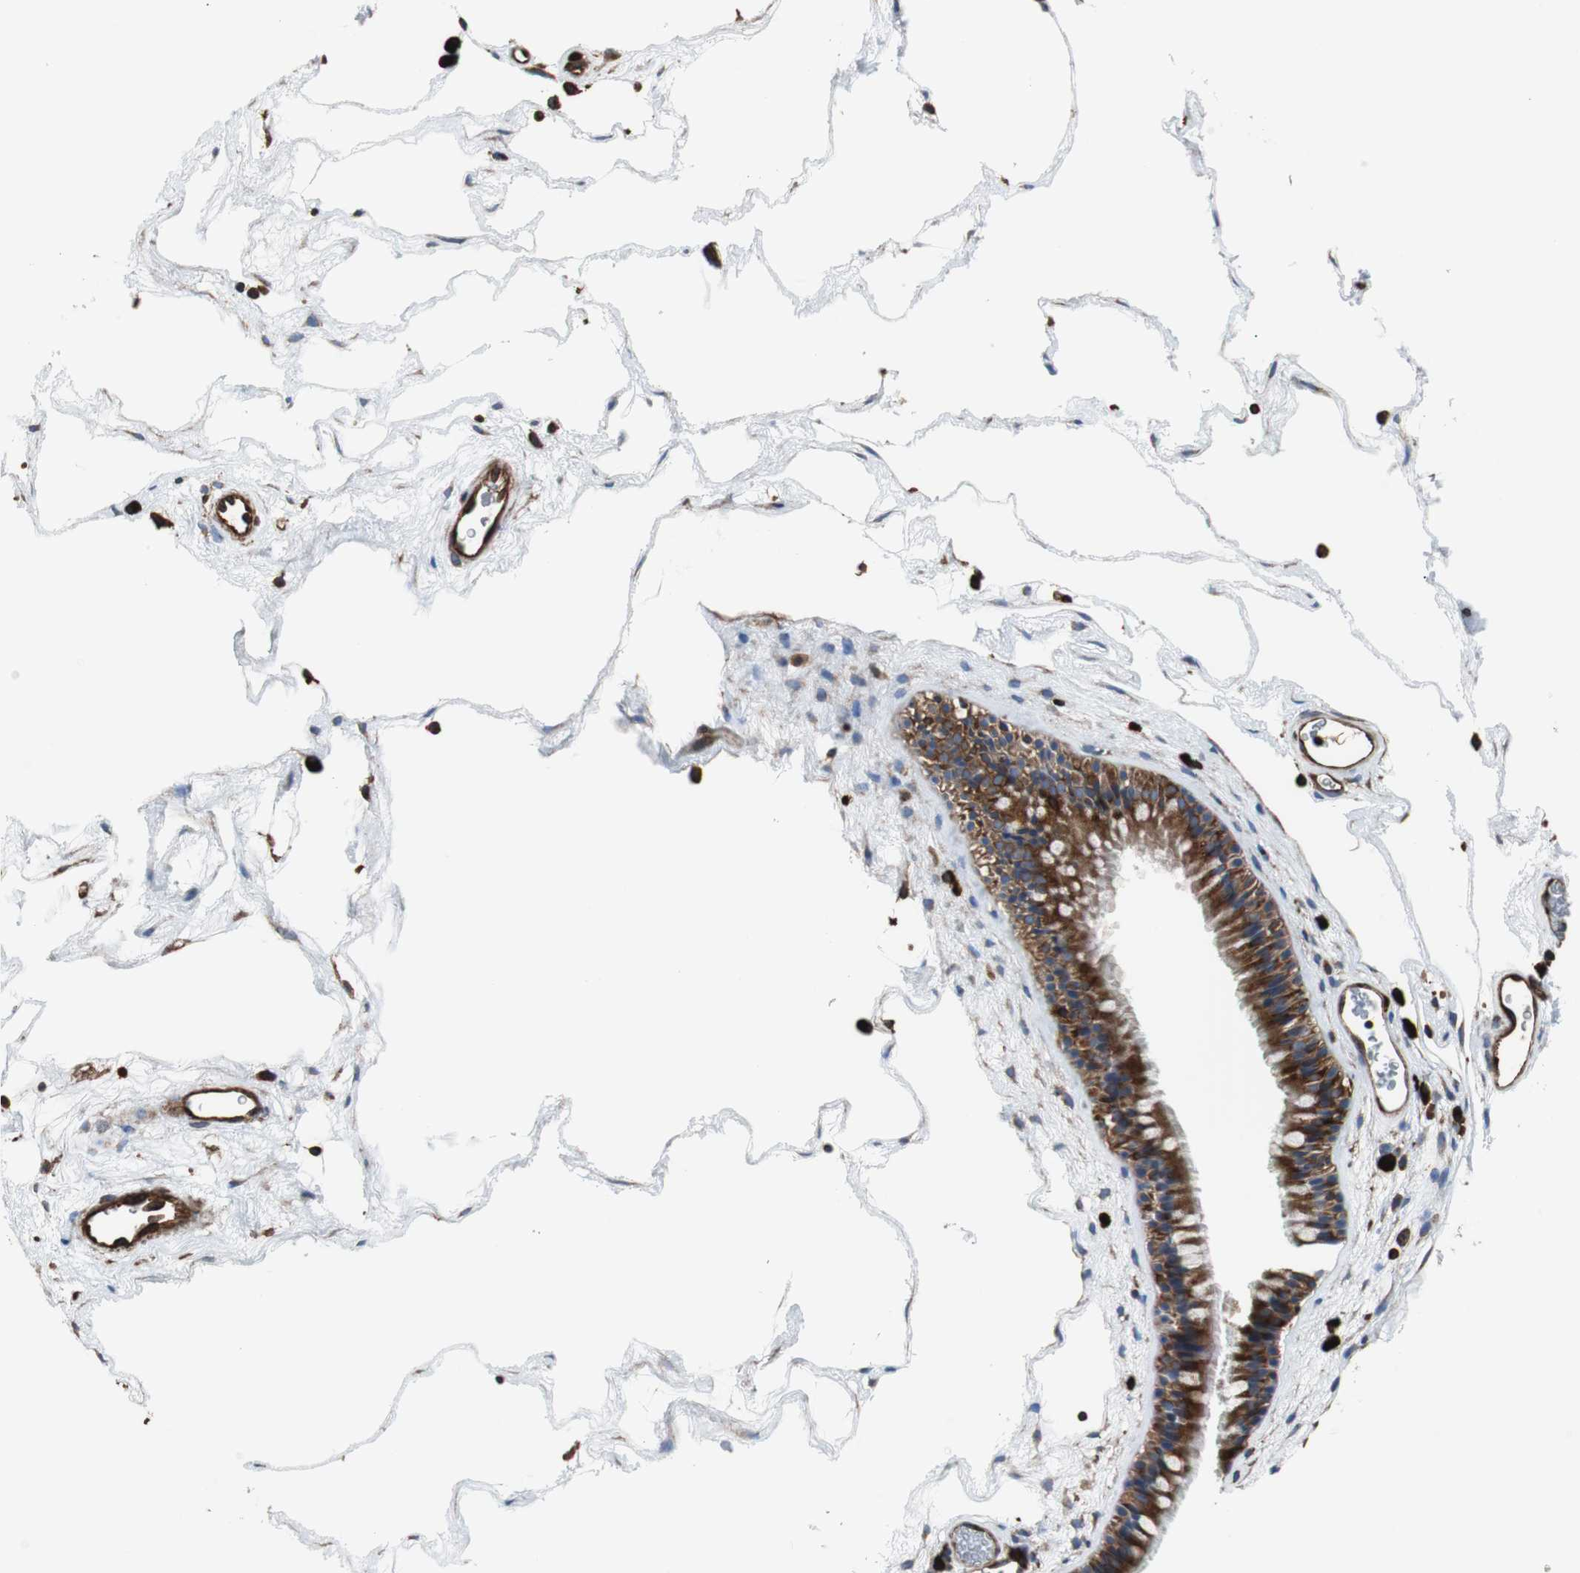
{"staining": {"intensity": "moderate", "quantity": ">75%", "location": "cytoplasmic/membranous"}, "tissue": "nasopharynx", "cell_type": "Respiratory epithelial cells", "image_type": "normal", "snomed": [{"axis": "morphology", "description": "Normal tissue, NOS"}, {"axis": "morphology", "description": "Inflammation, NOS"}, {"axis": "topography", "description": "Nasopharynx"}], "caption": "Immunohistochemical staining of normal human nasopharynx demonstrates moderate cytoplasmic/membranous protein positivity in approximately >75% of respiratory epithelial cells.", "gene": "PLCG2", "patient": {"sex": "male", "age": 48}}